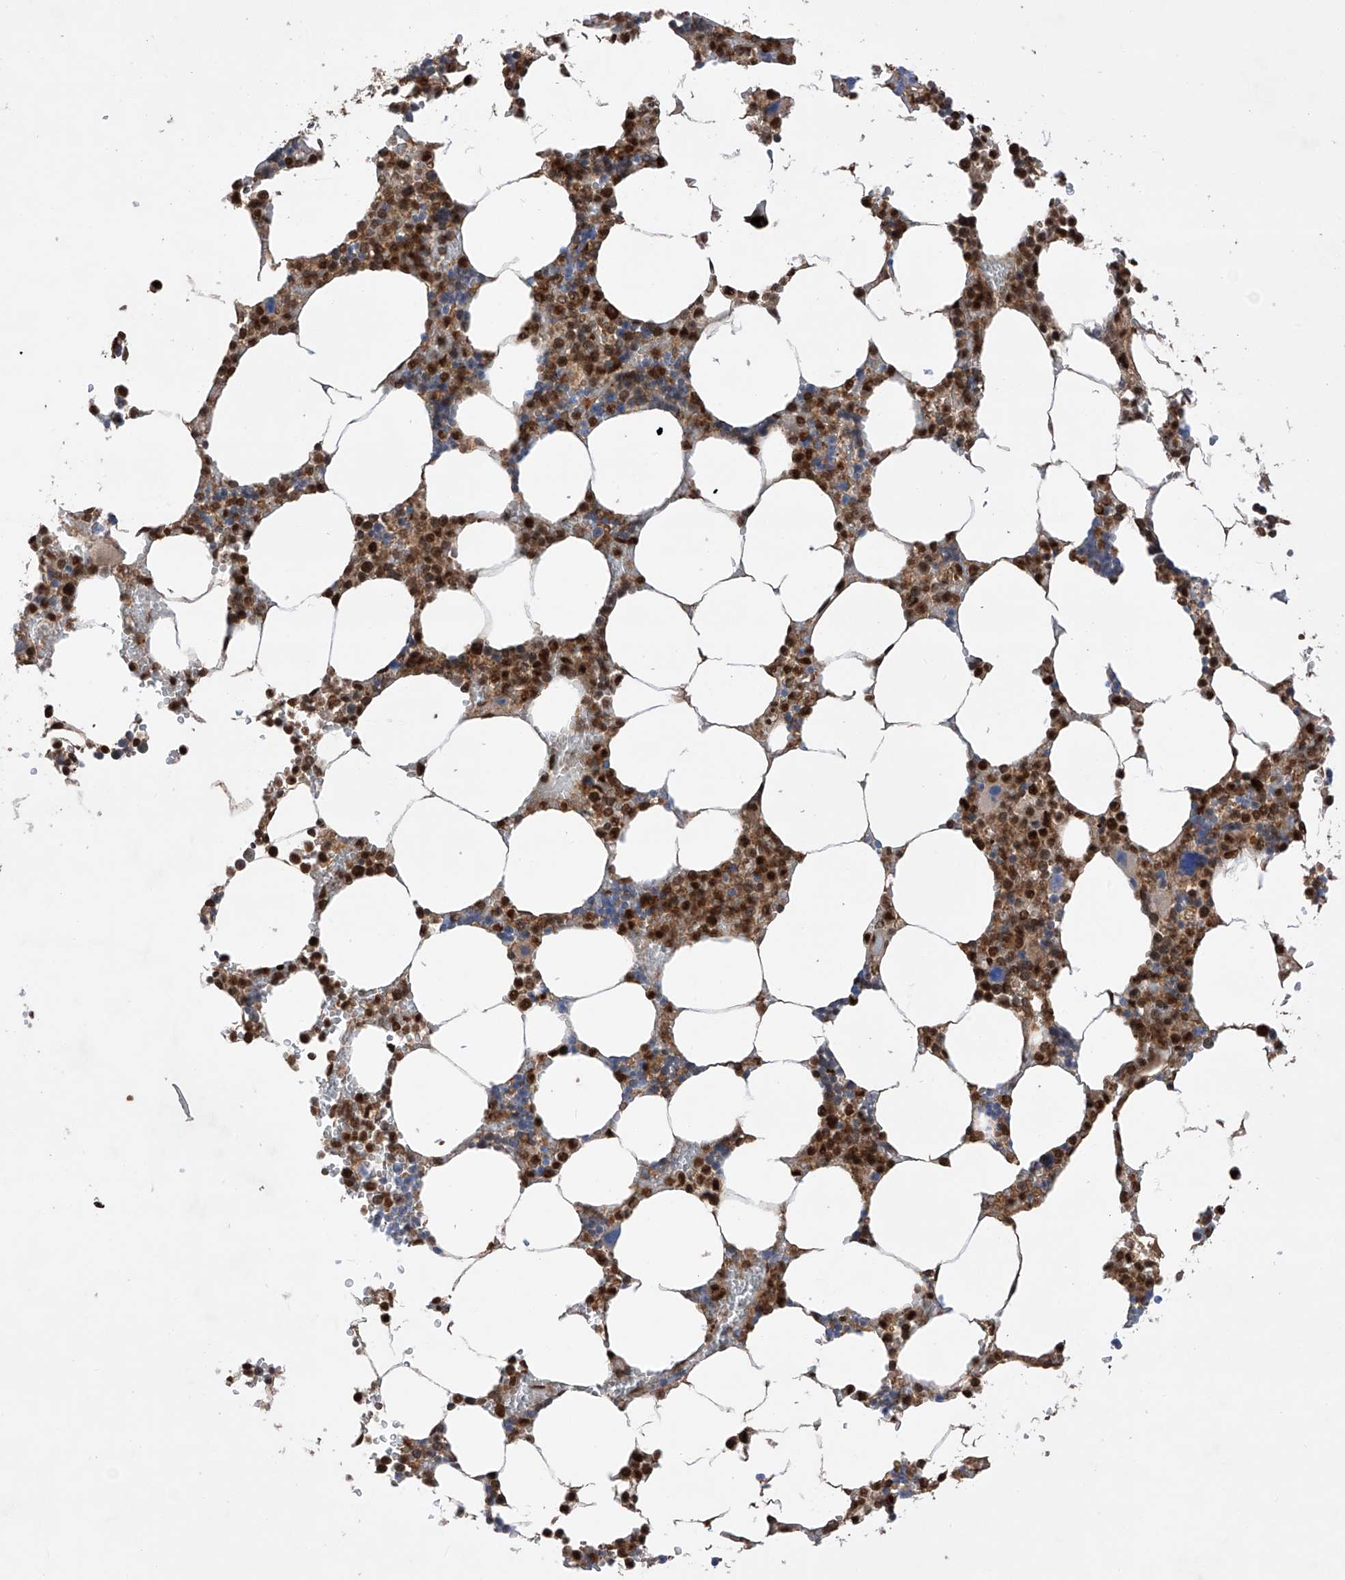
{"staining": {"intensity": "strong", "quantity": "25%-75%", "location": "cytoplasmic/membranous,nuclear"}, "tissue": "bone marrow", "cell_type": "Hematopoietic cells", "image_type": "normal", "snomed": [{"axis": "morphology", "description": "Normal tissue, NOS"}, {"axis": "topography", "description": "Bone marrow"}], "caption": "Benign bone marrow shows strong cytoplasmic/membranous,nuclear staining in about 25%-75% of hematopoietic cells (Brightfield microscopy of DAB IHC at high magnification)..", "gene": "ZNF280D", "patient": {"sex": "male", "age": 70}}